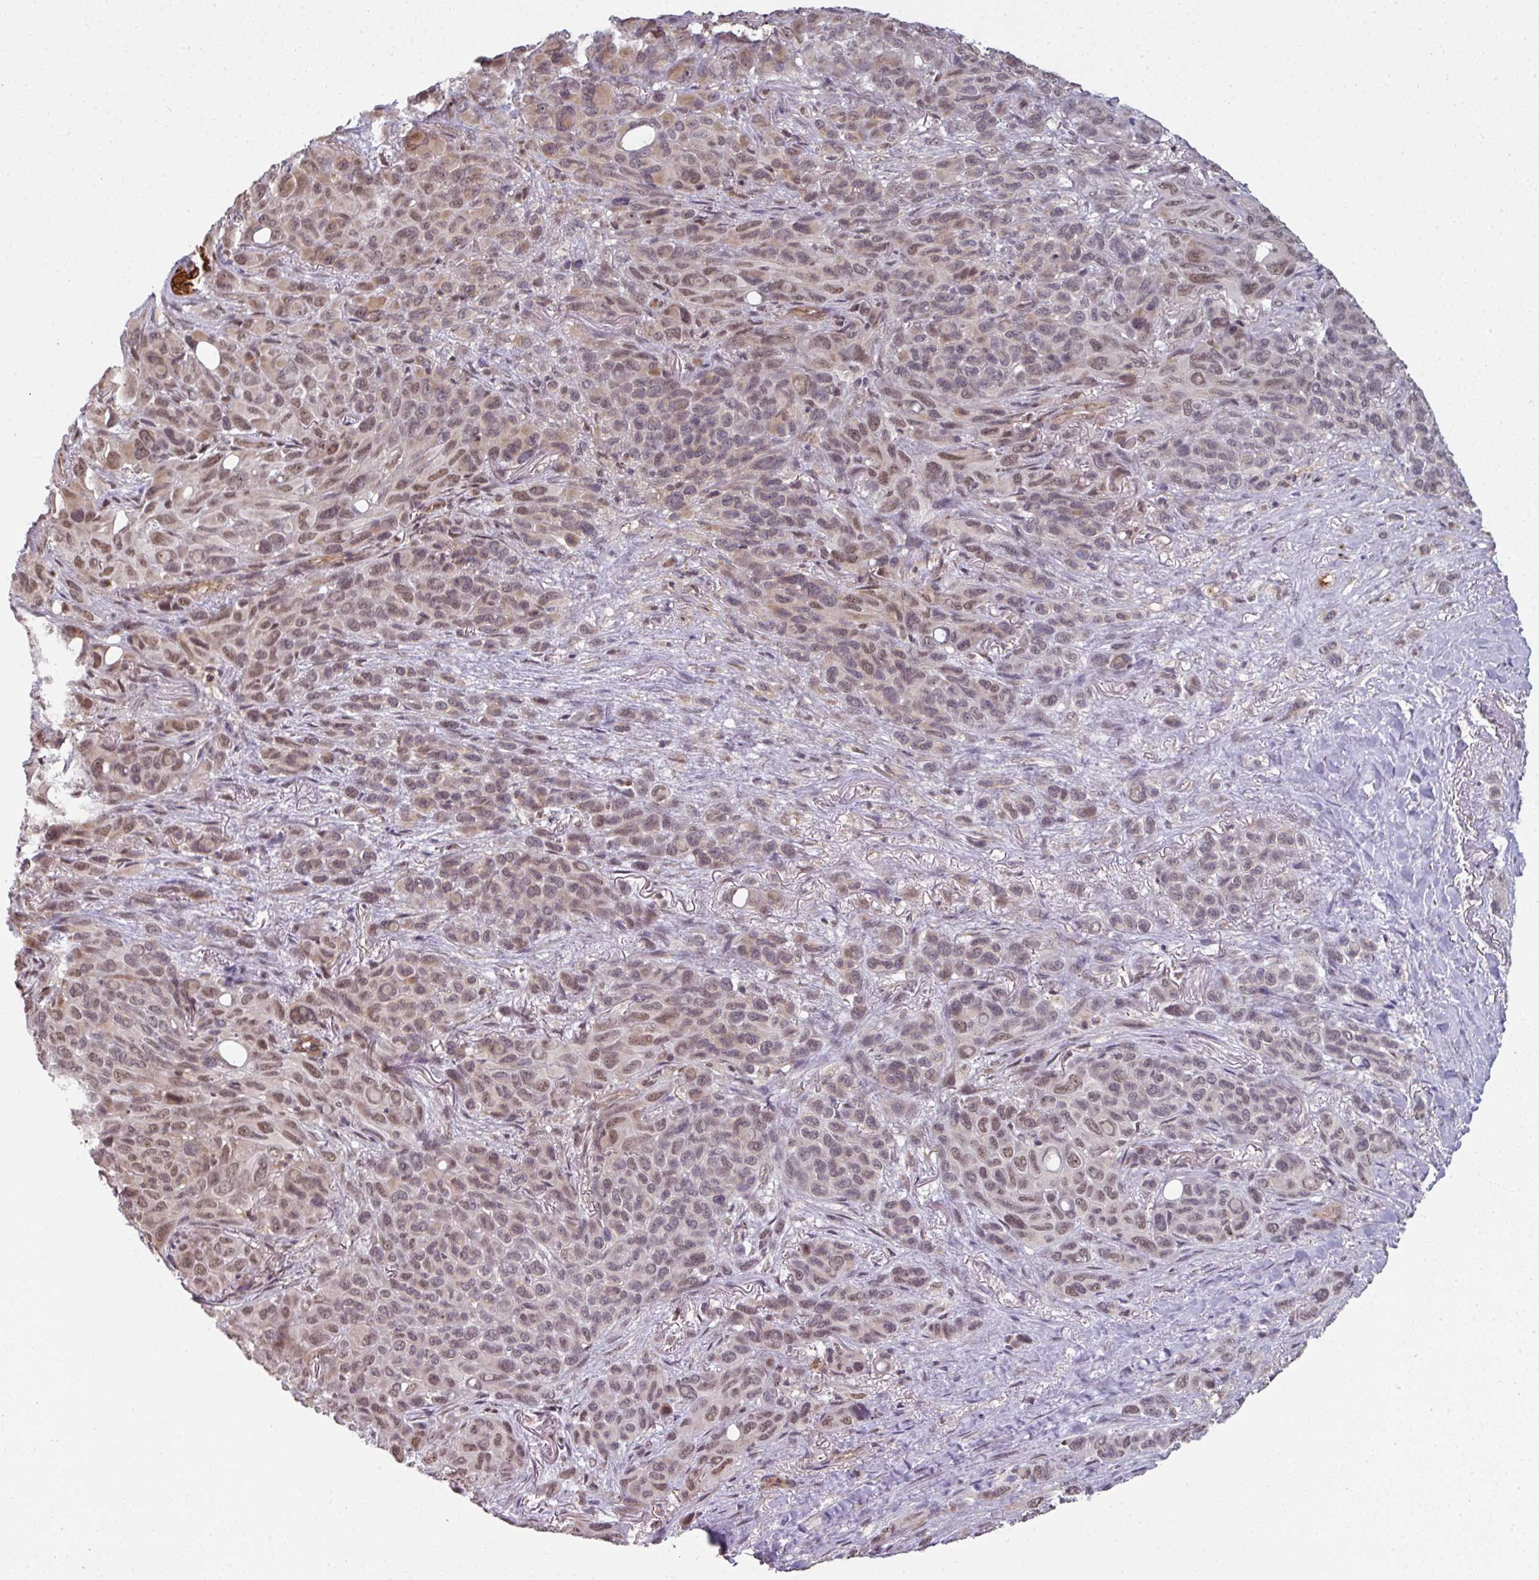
{"staining": {"intensity": "moderate", "quantity": "25%-75%", "location": "nuclear"}, "tissue": "melanoma", "cell_type": "Tumor cells", "image_type": "cancer", "snomed": [{"axis": "morphology", "description": "Malignant melanoma, Metastatic site"}, {"axis": "topography", "description": "Lung"}], "caption": "Immunohistochemical staining of malignant melanoma (metastatic site) displays medium levels of moderate nuclear protein staining in approximately 25%-75% of tumor cells.", "gene": "GTF2H3", "patient": {"sex": "male", "age": 48}}